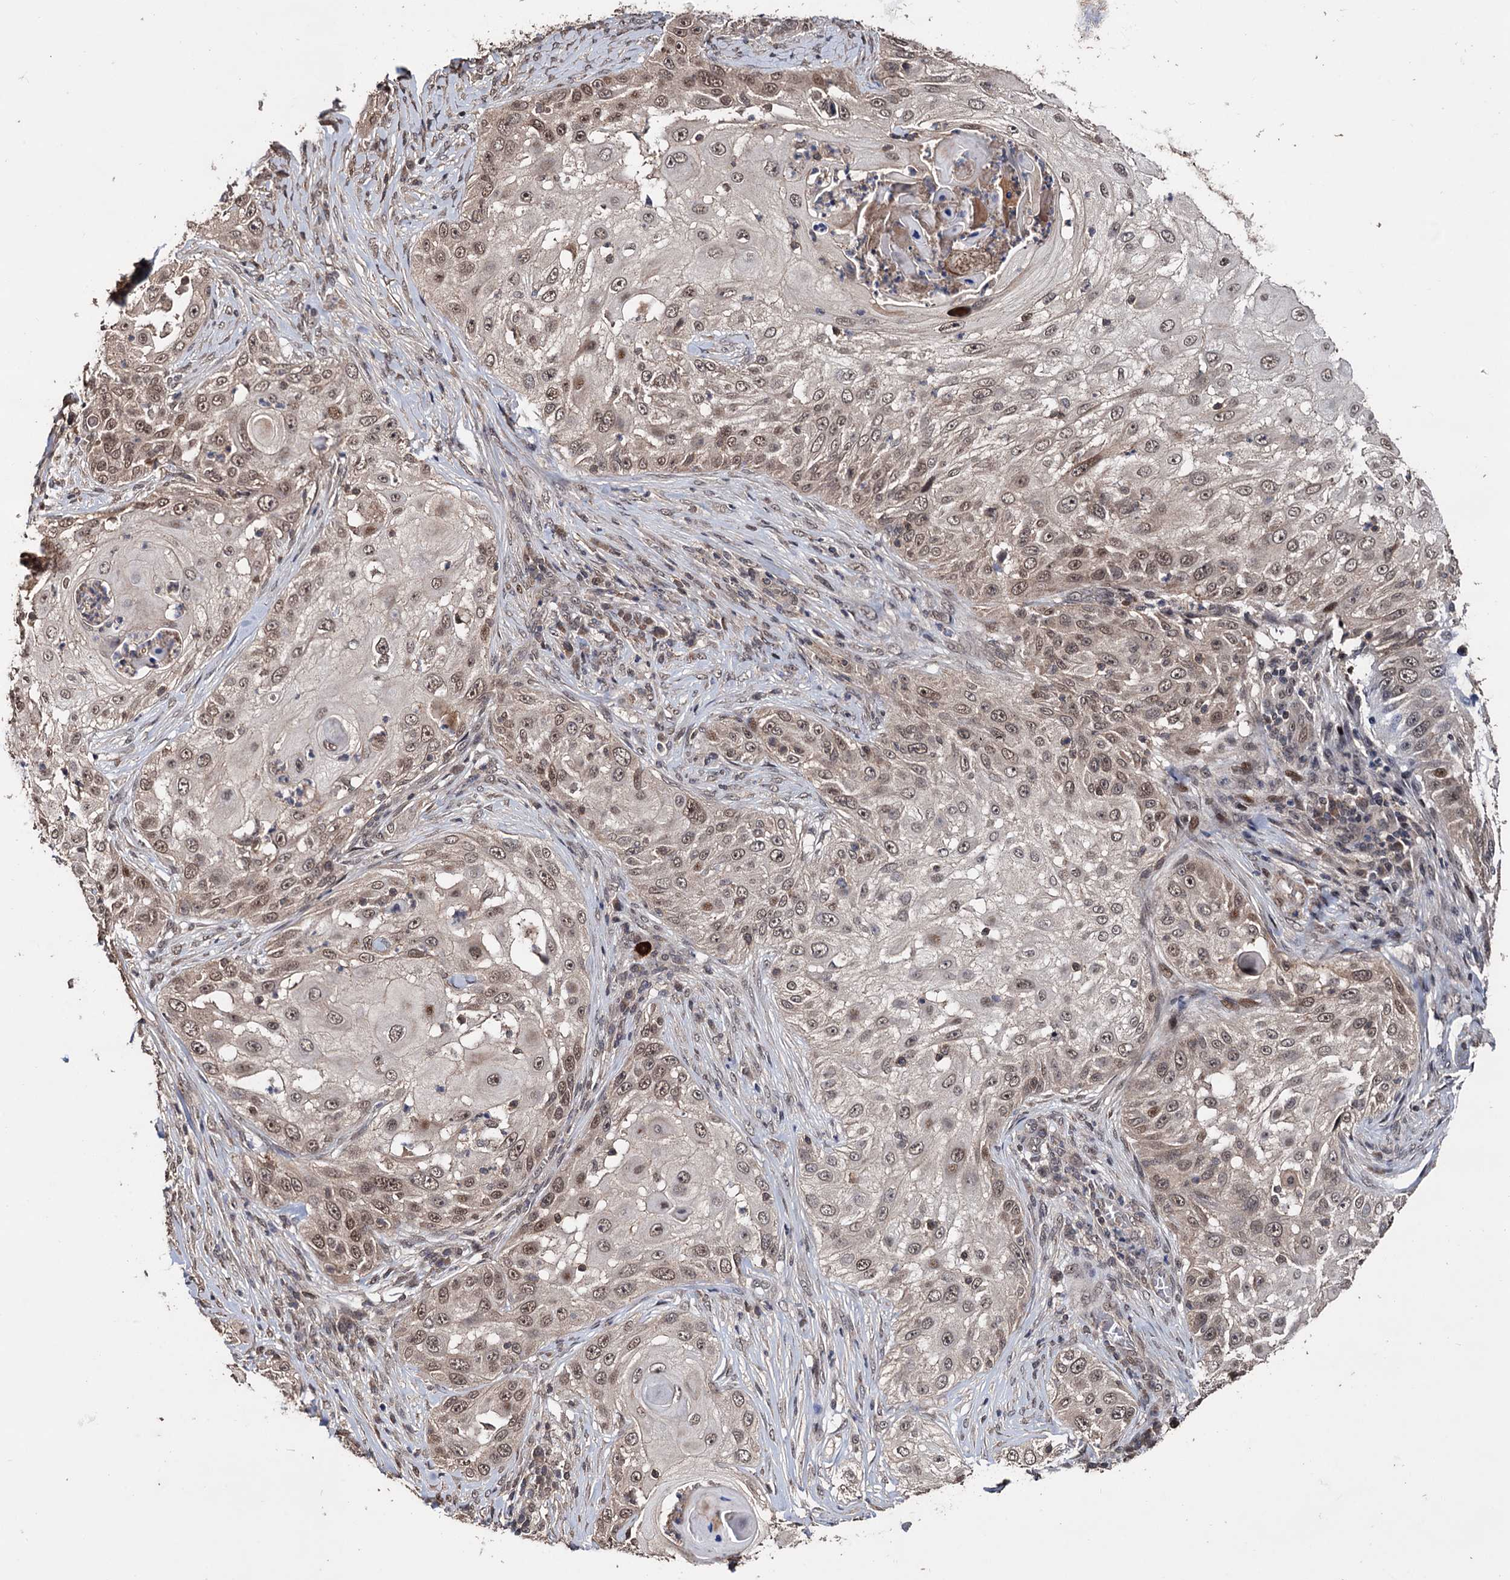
{"staining": {"intensity": "moderate", "quantity": ">75%", "location": "cytoplasmic/membranous,nuclear"}, "tissue": "skin cancer", "cell_type": "Tumor cells", "image_type": "cancer", "snomed": [{"axis": "morphology", "description": "Squamous cell carcinoma, NOS"}, {"axis": "topography", "description": "Skin"}], "caption": "Moderate cytoplasmic/membranous and nuclear staining for a protein is identified in approximately >75% of tumor cells of skin cancer (squamous cell carcinoma) using immunohistochemistry.", "gene": "KLF5", "patient": {"sex": "female", "age": 44}}